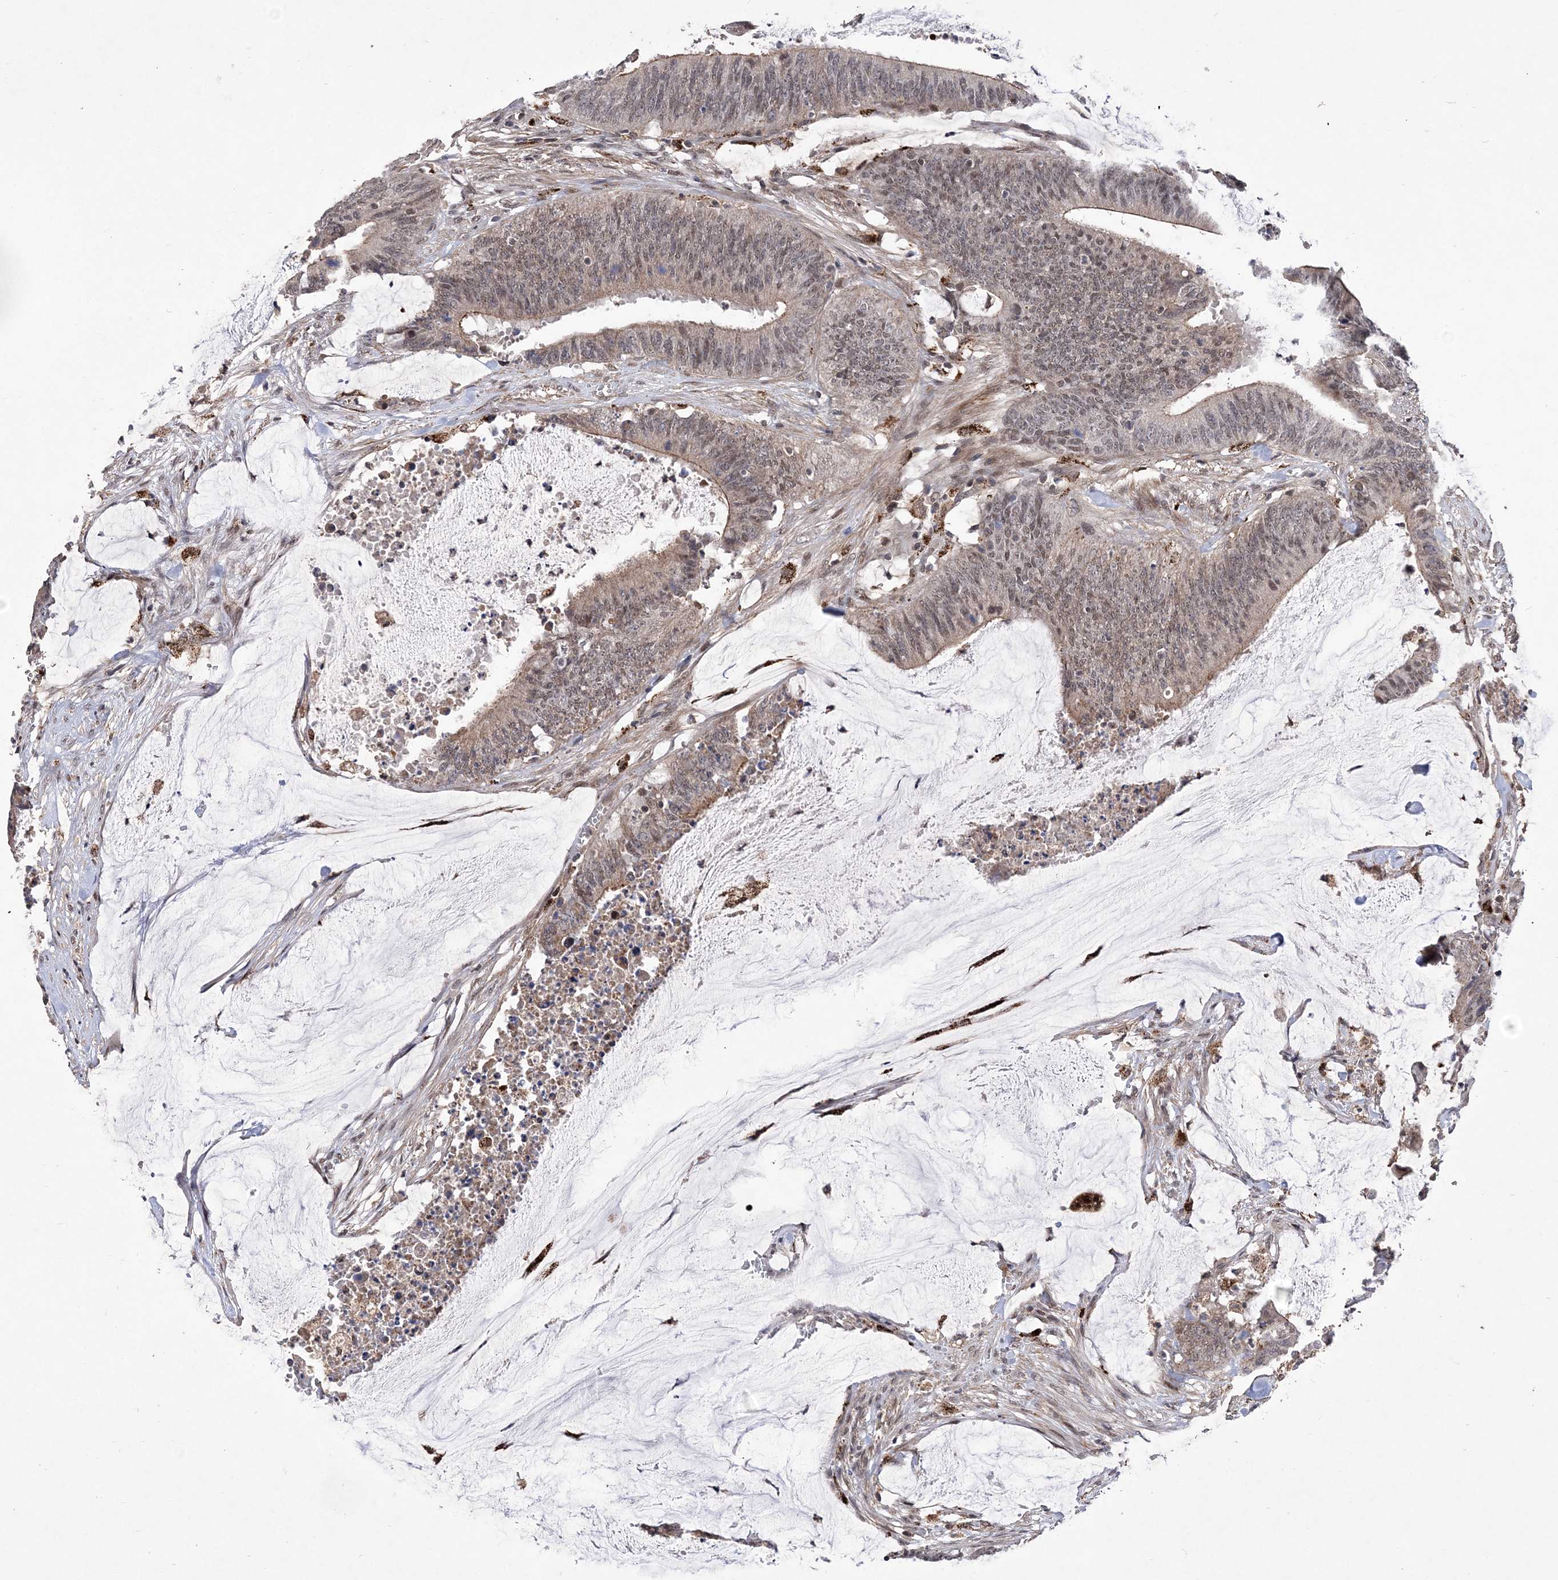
{"staining": {"intensity": "weak", "quantity": ">75%", "location": "nuclear"}, "tissue": "colorectal cancer", "cell_type": "Tumor cells", "image_type": "cancer", "snomed": [{"axis": "morphology", "description": "Adenocarcinoma, NOS"}, {"axis": "topography", "description": "Rectum"}], "caption": "This photomicrograph demonstrates colorectal cancer stained with immunohistochemistry to label a protein in brown. The nuclear of tumor cells show weak positivity for the protein. Nuclei are counter-stained blue.", "gene": "BOD1L1", "patient": {"sex": "female", "age": 66}}